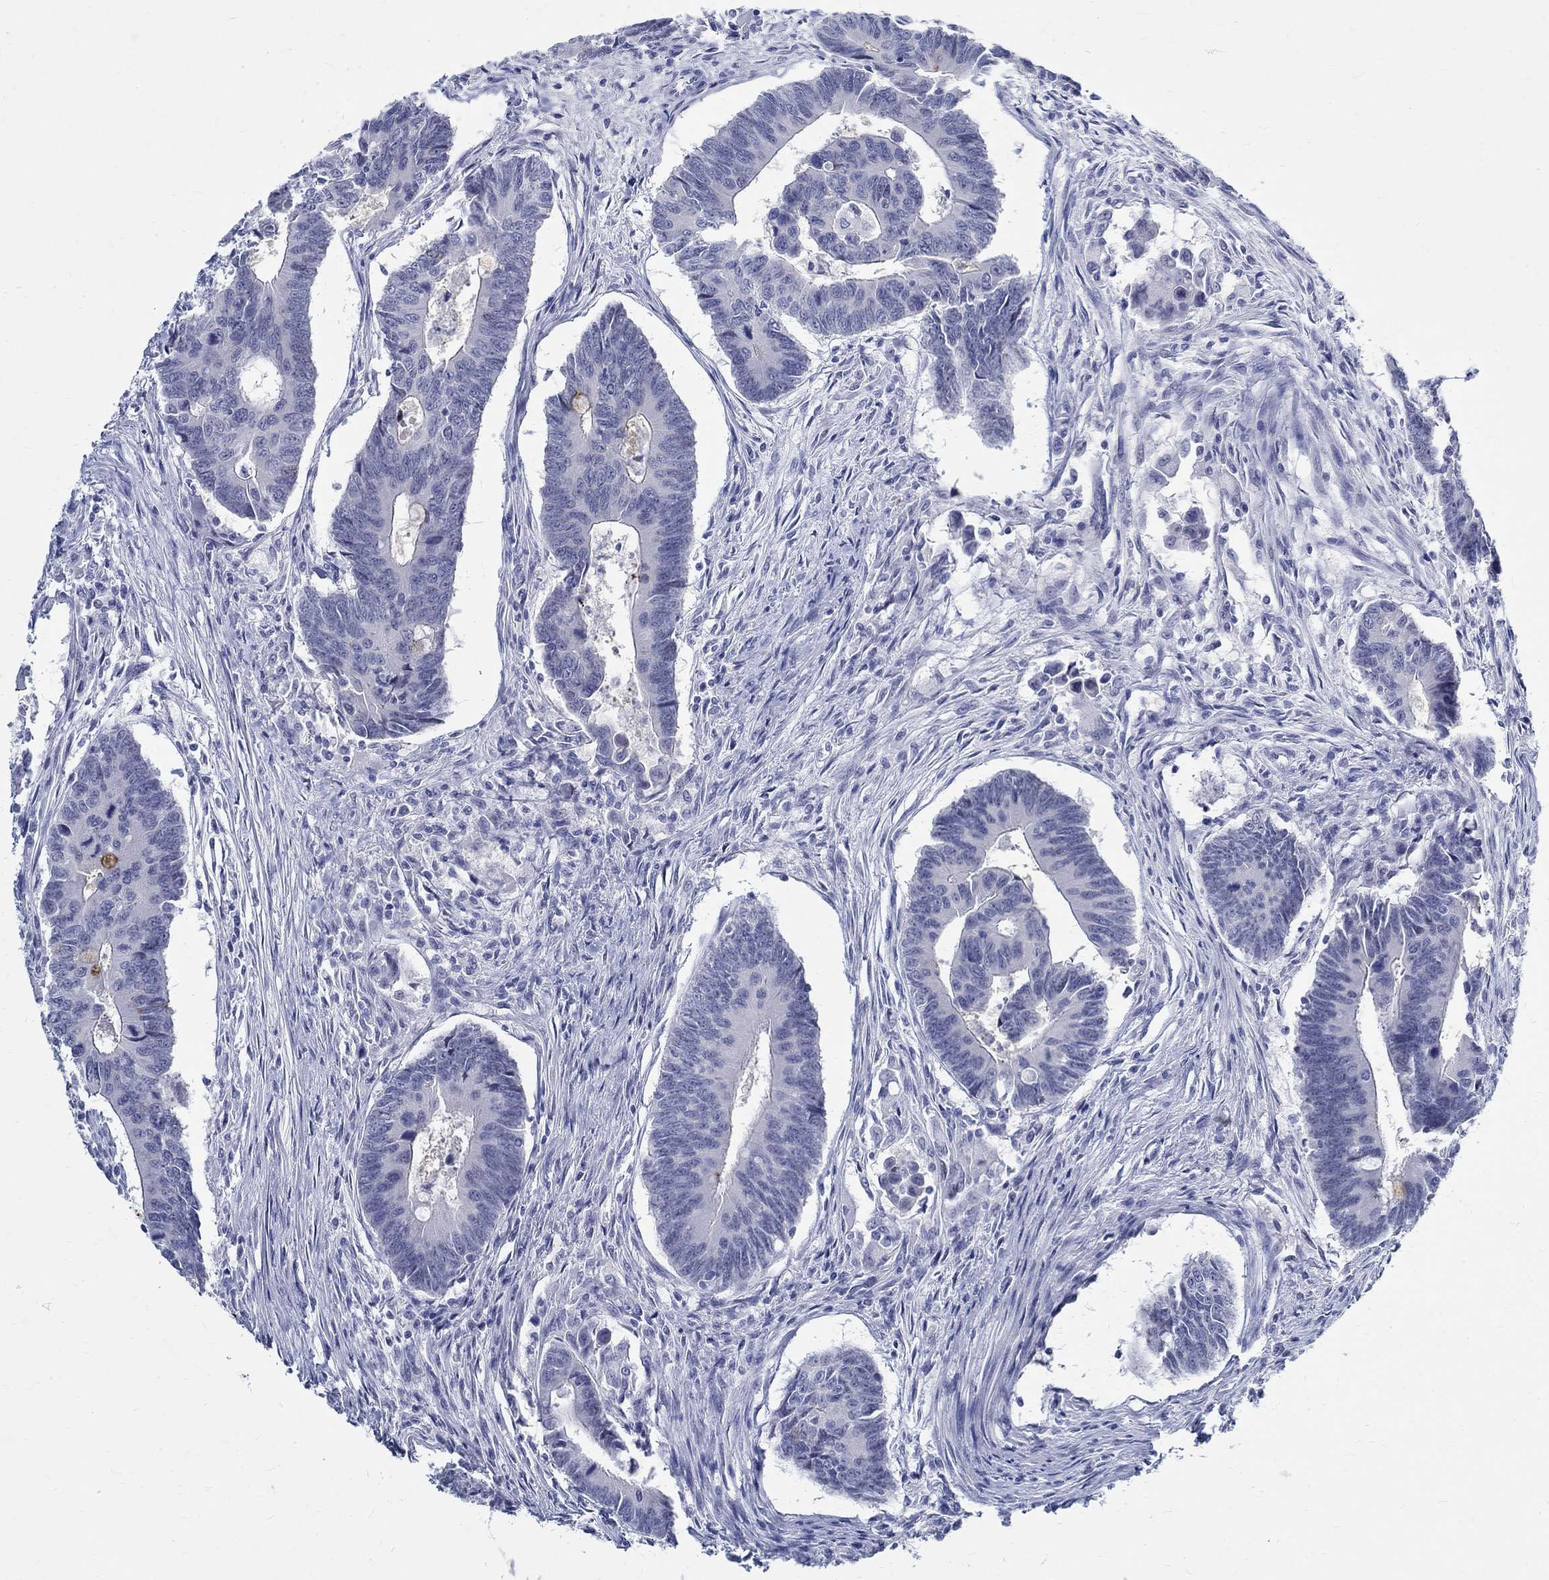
{"staining": {"intensity": "moderate", "quantity": "<25%", "location": "cytoplasmic/membranous"}, "tissue": "colorectal cancer", "cell_type": "Tumor cells", "image_type": "cancer", "snomed": [{"axis": "morphology", "description": "Adenocarcinoma, NOS"}, {"axis": "topography", "description": "Rectum"}], "caption": "Colorectal adenocarcinoma tissue displays moderate cytoplasmic/membranous positivity in about <25% of tumor cells The staining is performed using DAB brown chromogen to label protein expression. The nuclei are counter-stained blue using hematoxylin.", "gene": "BSPRY", "patient": {"sex": "male", "age": 67}}